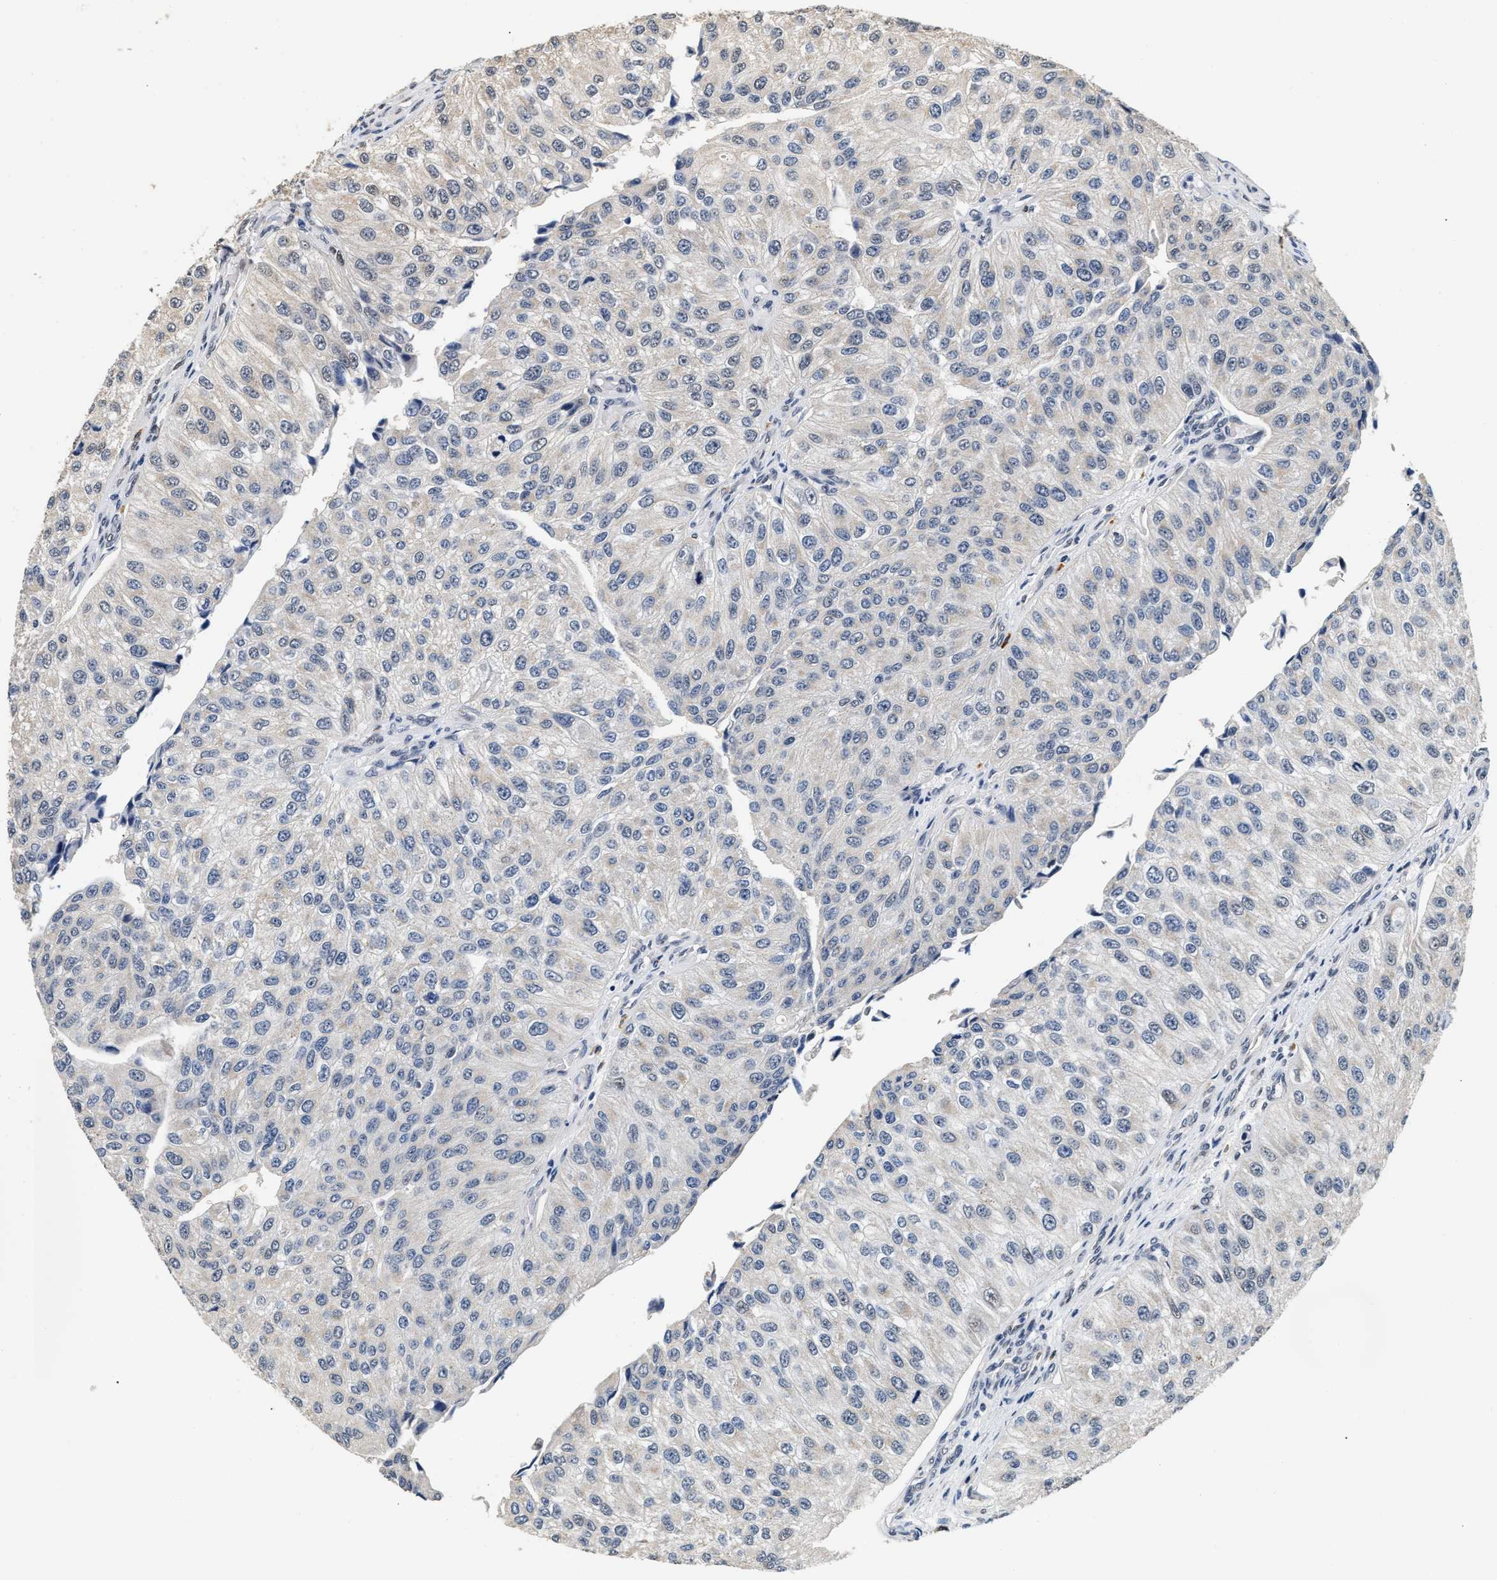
{"staining": {"intensity": "negative", "quantity": "none", "location": "none"}, "tissue": "urothelial cancer", "cell_type": "Tumor cells", "image_type": "cancer", "snomed": [{"axis": "morphology", "description": "Urothelial carcinoma, High grade"}, {"axis": "topography", "description": "Kidney"}, {"axis": "topography", "description": "Urinary bladder"}], "caption": "IHC histopathology image of human high-grade urothelial carcinoma stained for a protein (brown), which exhibits no expression in tumor cells. (Stains: DAB (3,3'-diaminobenzidine) immunohistochemistry (IHC) with hematoxylin counter stain, Microscopy: brightfield microscopy at high magnification).", "gene": "THOC1", "patient": {"sex": "male", "age": 77}}